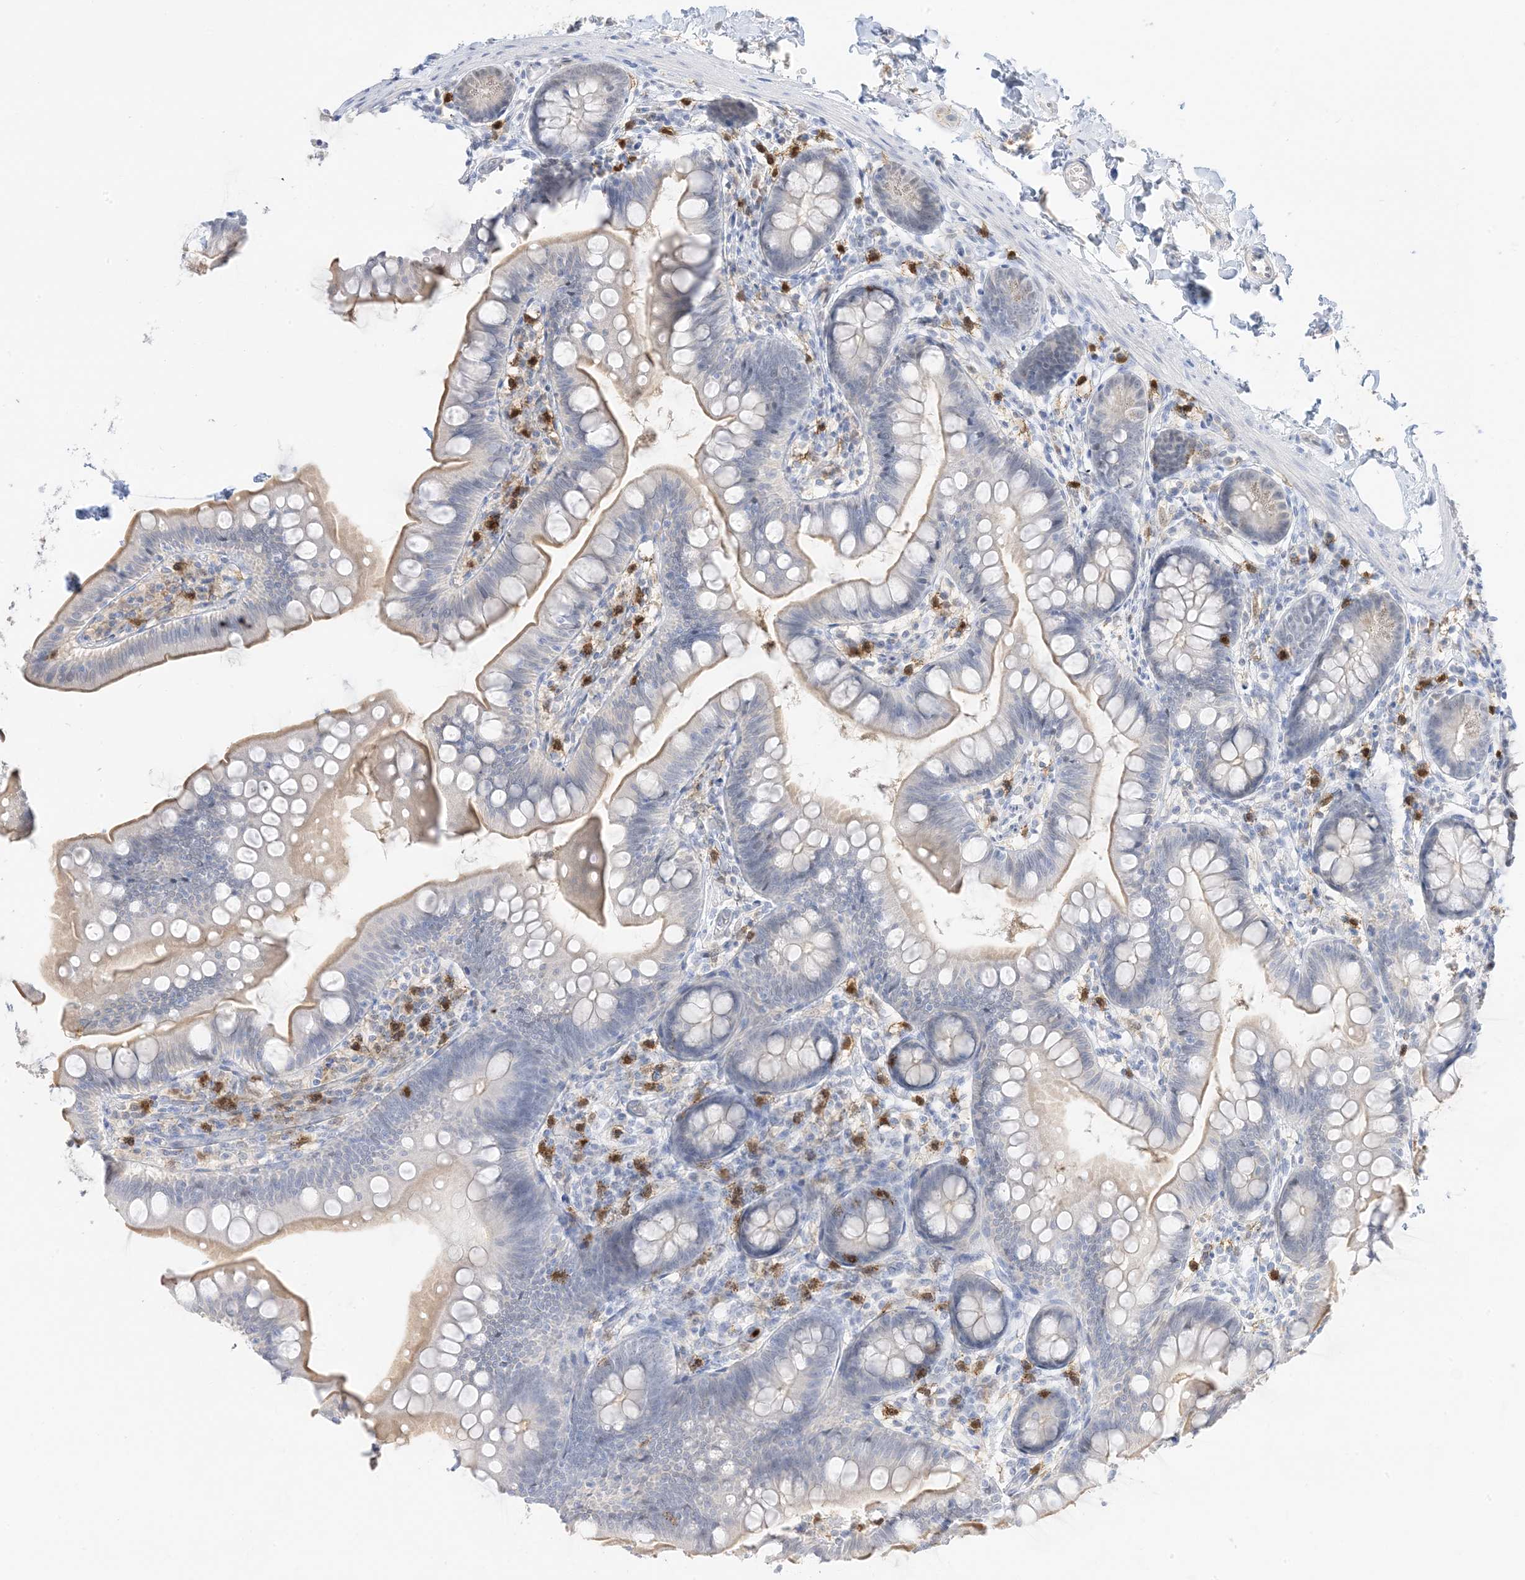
{"staining": {"intensity": "weak", "quantity": "25%-75%", "location": "cytoplasmic/membranous"}, "tissue": "small intestine", "cell_type": "Glandular cells", "image_type": "normal", "snomed": [{"axis": "morphology", "description": "Normal tissue, NOS"}, {"axis": "topography", "description": "Small intestine"}], "caption": "IHC of unremarkable human small intestine shows low levels of weak cytoplasmic/membranous staining in approximately 25%-75% of glandular cells.", "gene": "GCA", "patient": {"sex": "male", "age": 7}}